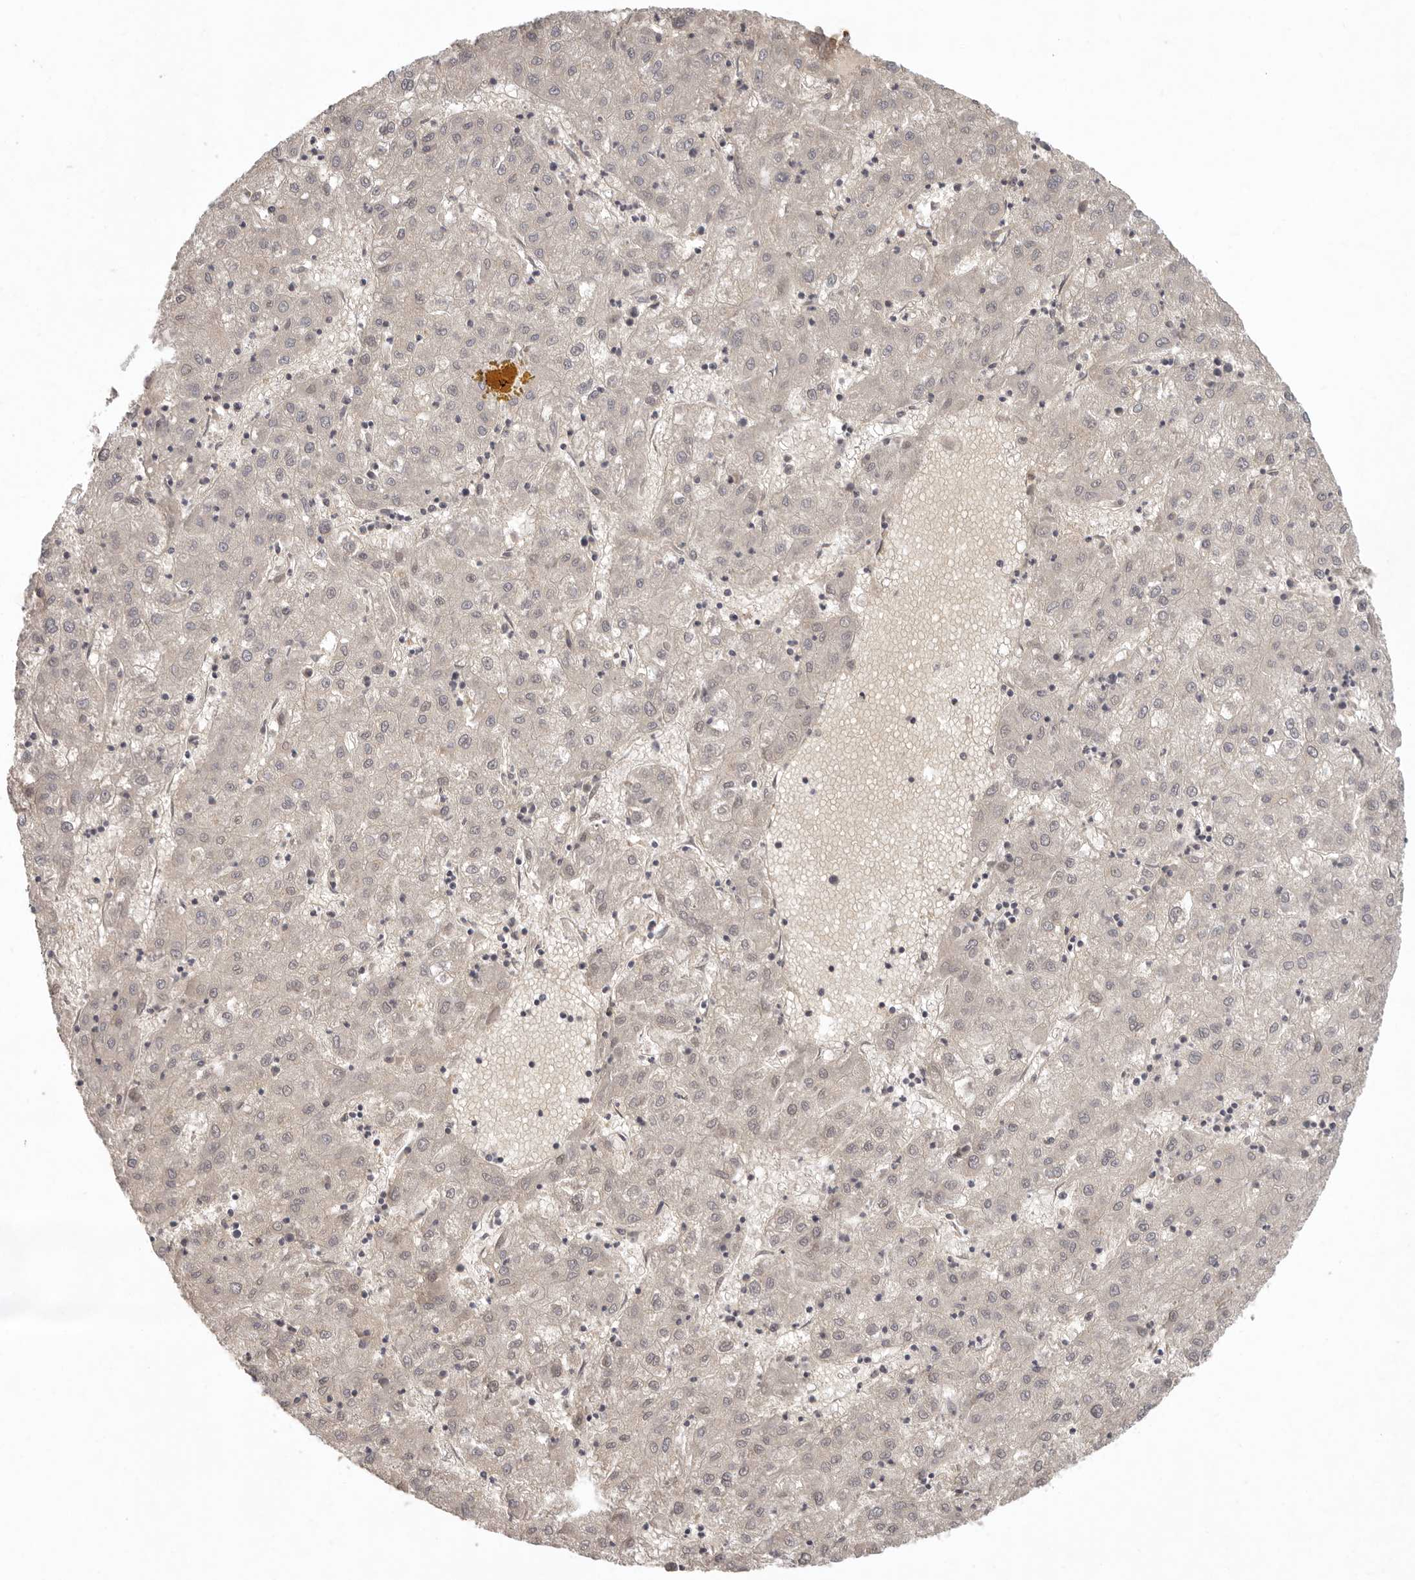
{"staining": {"intensity": "weak", "quantity": "<25%", "location": "nuclear"}, "tissue": "liver cancer", "cell_type": "Tumor cells", "image_type": "cancer", "snomed": [{"axis": "morphology", "description": "Carcinoma, Hepatocellular, NOS"}, {"axis": "topography", "description": "Liver"}], "caption": "Image shows no protein expression in tumor cells of liver hepatocellular carcinoma tissue.", "gene": "LRRC75A", "patient": {"sex": "male", "age": 72}}